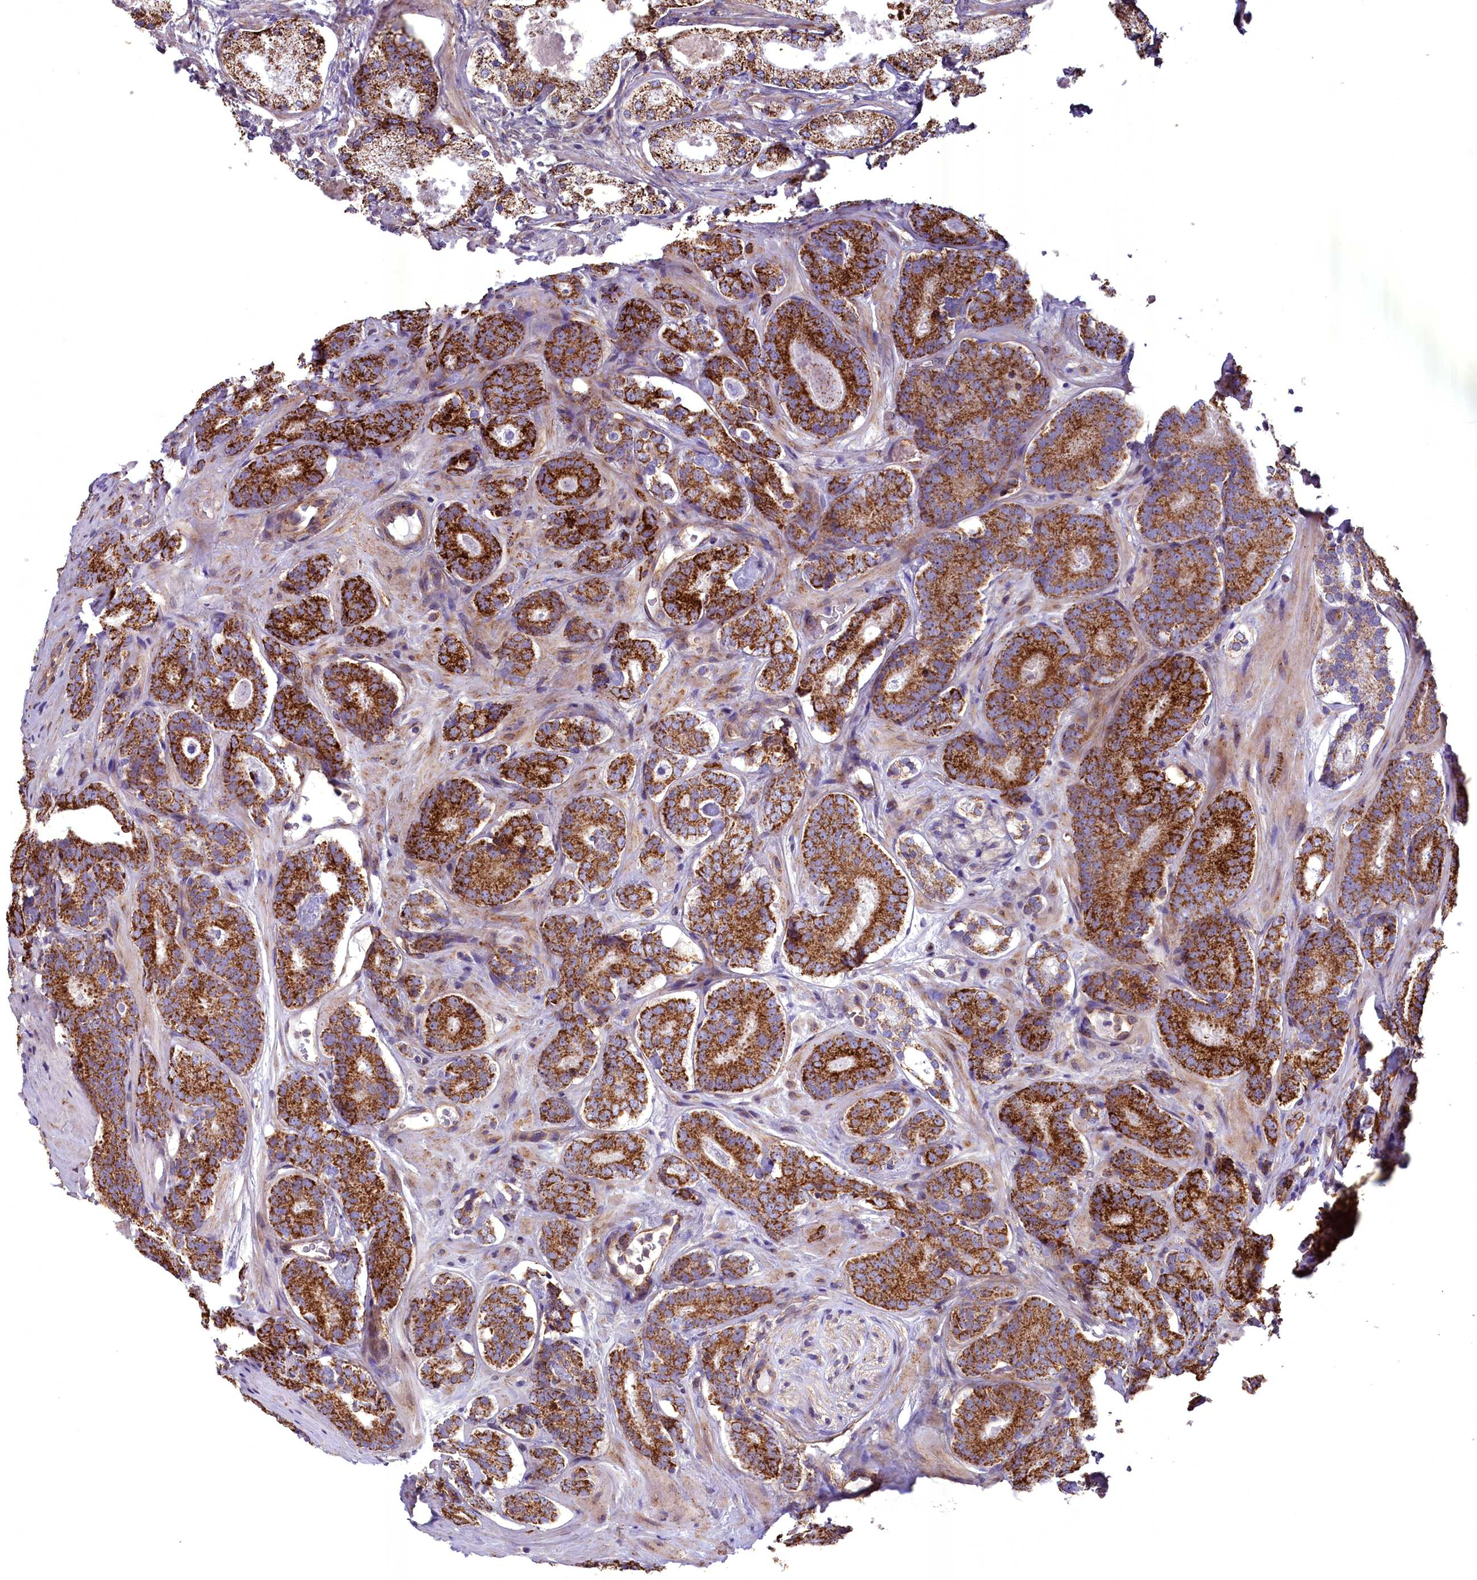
{"staining": {"intensity": "strong", "quantity": ">75%", "location": "cytoplasmic/membranous"}, "tissue": "prostate cancer", "cell_type": "Tumor cells", "image_type": "cancer", "snomed": [{"axis": "morphology", "description": "Adenocarcinoma, High grade"}, {"axis": "topography", "description": "Prostate"}], "caption": "A brown stain labels strong cytoplasmic/membranous staining of a protein in human prostate cancer tumor cells.", "gene": "ACAD8", "patient": {"sex": "male", "age": 63}}